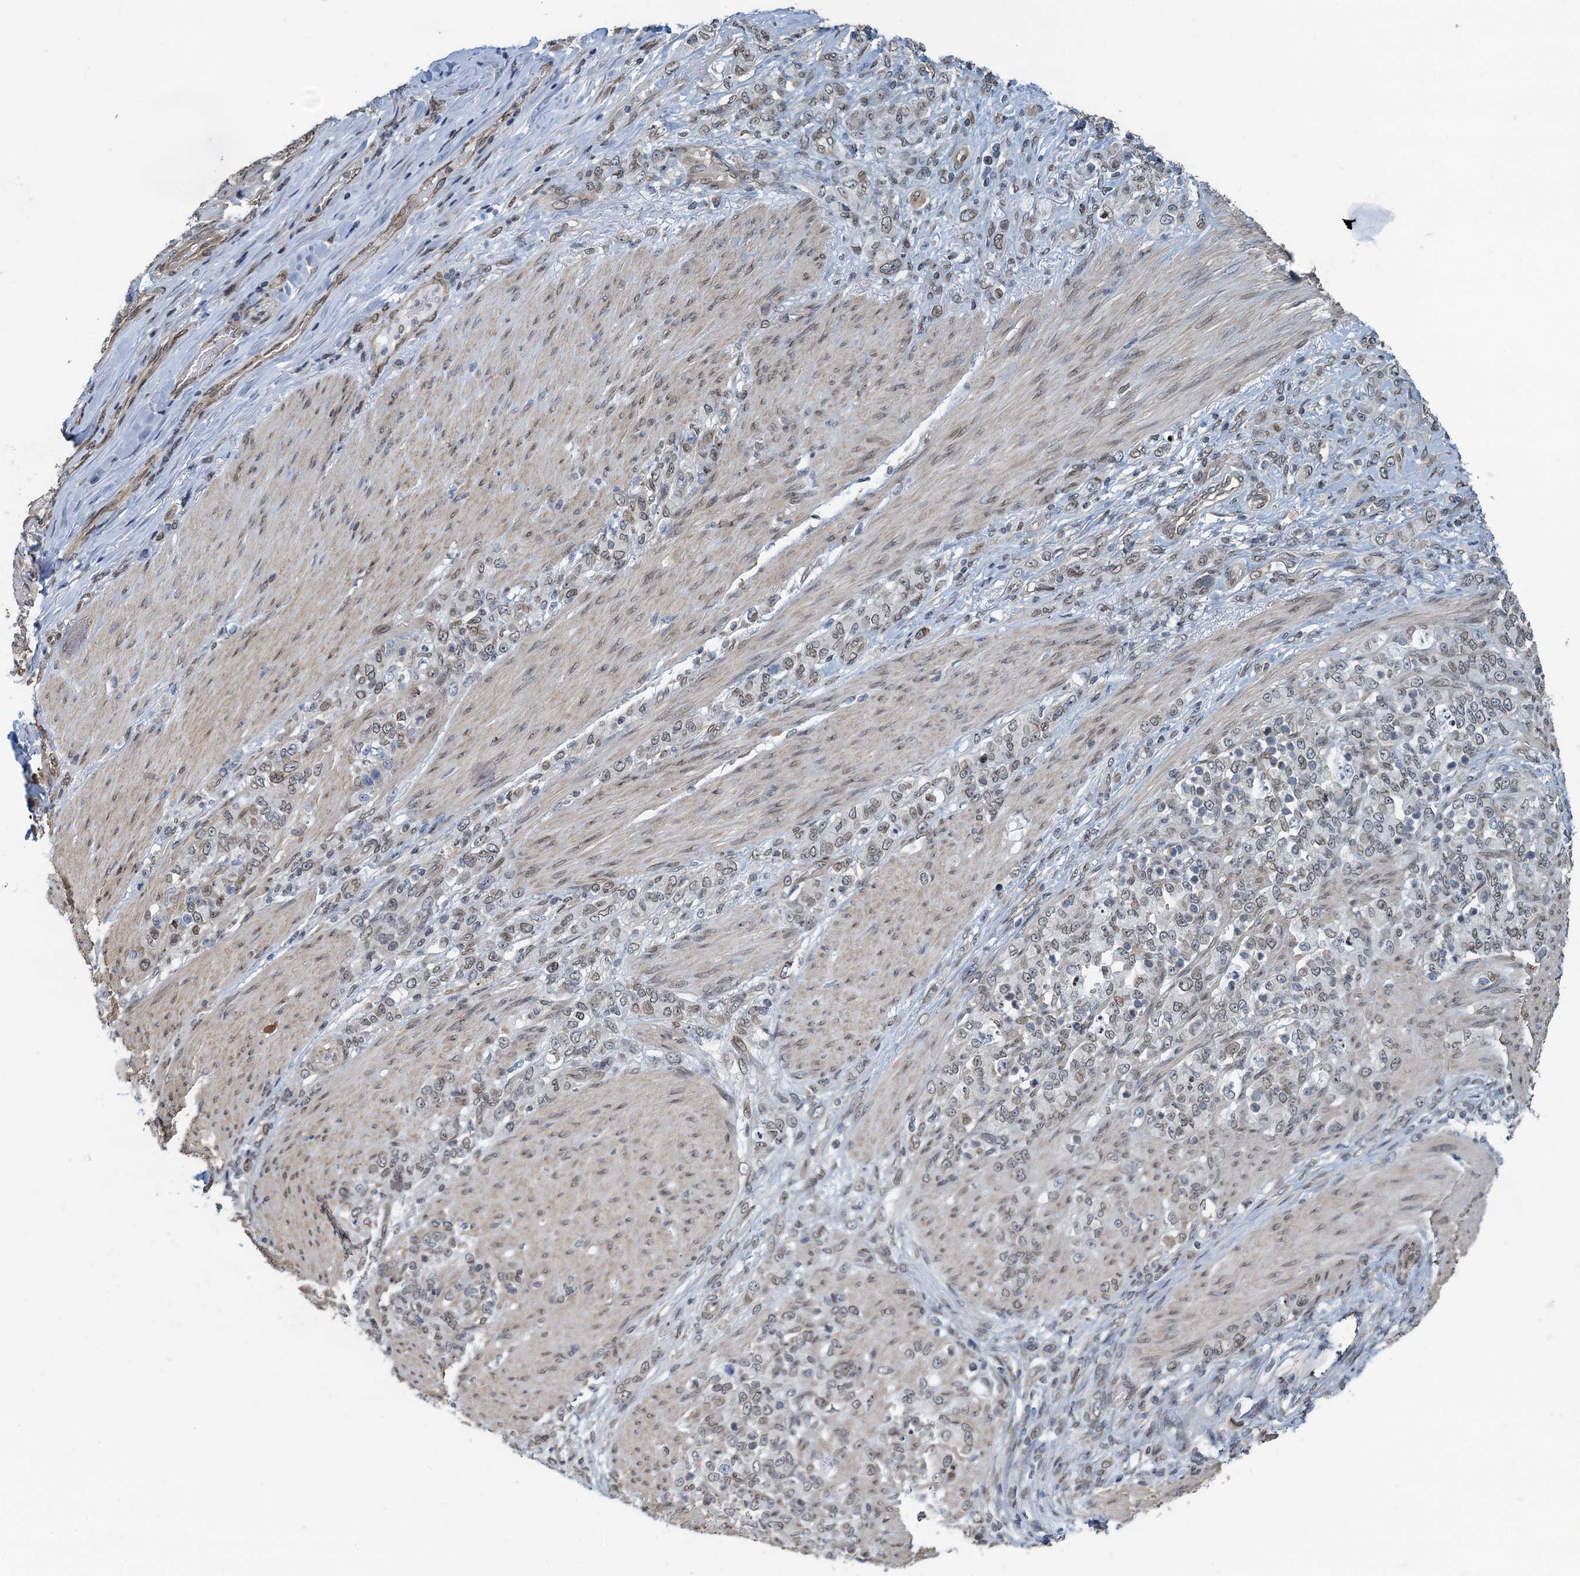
{"staining": {"intensity": "weak", "quantity": ">75%", "location": "cytoplasmic/membranous,nuclear"}, "tissue": "stomach cancer", "cell_type": "Tumor cells", "image_type": "cancer", "snomed": [{"axis": "morphology", "description": "Adenocarcinoma, NOS"}, {"axis": "topography", "description": "Stomach"}], "caption": "There is low levels of weak cytoplasmic/membranous and nuclear positivity in tumor cells of stomach cancer (adenocarcinoma), as demonstrated by immunohistochemical staining (brown color).", "gene": "CCDC34", "patient": {"sex": "female", "age": 79}}